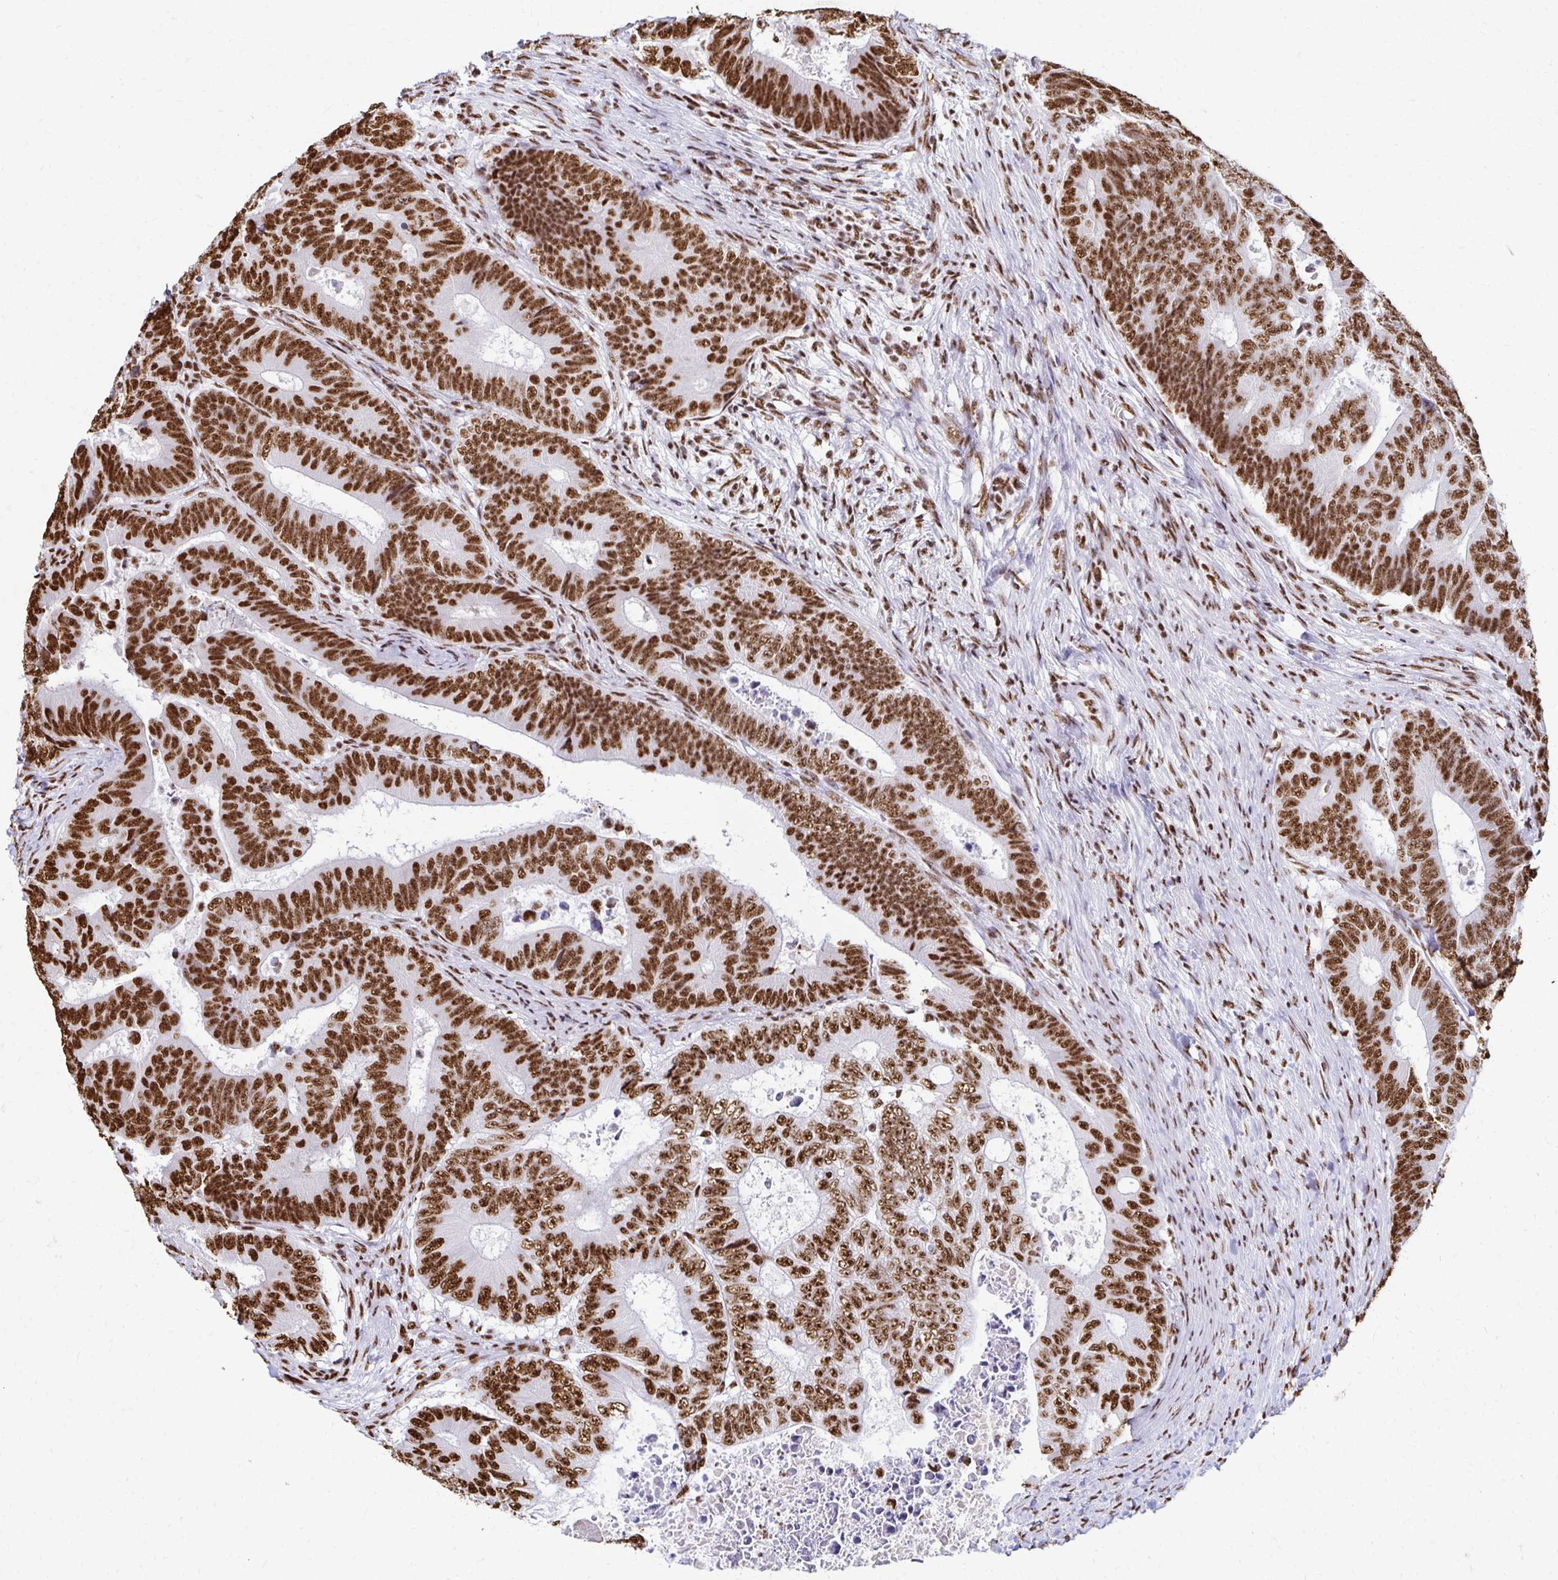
{"staining": {"intensity": "strong", "quantity": ">75%", "location": "nuclear"}, "tissue": "colorectal cancer", "cell_type": "Tumor cells", "image_type": "cancer", "snomed": [{"axis": "morphology", "description": "Adenocarcinoma, NOS"}, {"axis": "topography", "description": "Colon"}], "caption": "Colorectal adenocarcinoma stained with DAB immunohistochemistry (IHC) reveals high levels of strong nuclear expression in about >75% of tumor cells.", "gene": "NONO", "patient": {"sex": "female", "age": 48}}